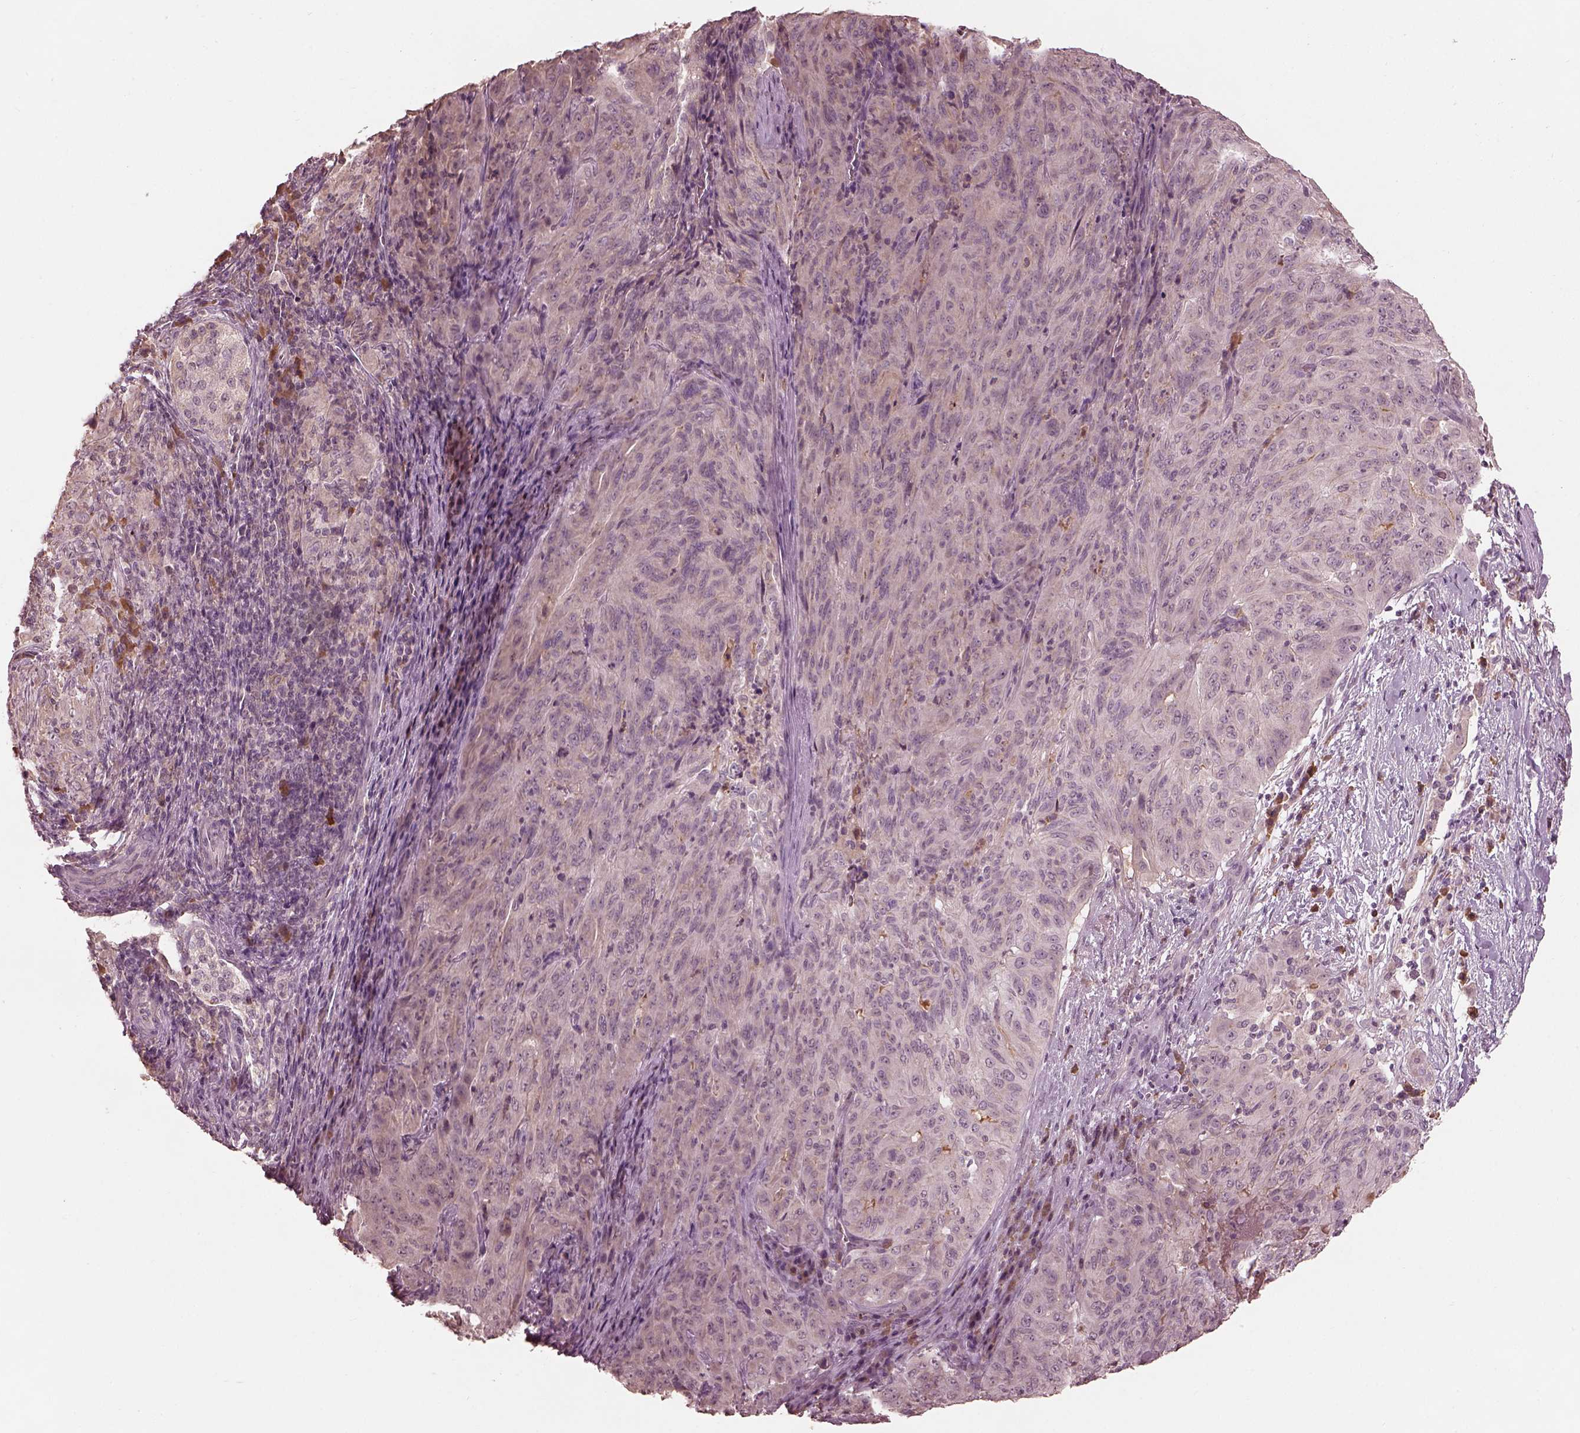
{"staining": {"intensity": "negative", "quantity": "none", "location": "none"}, "tissue": "pancreatic cancer", "cell_type": "Tumor cells", "image_type": "cancer", "snomed": [{"axis": "morphology", "description": "Adenocarcinoma, NOS"}, {"axis": "topography", "description": "Pancreas"}], "caption": "A histopathology image of human adenocarcinoma (pancreatic) is negative for staining in tumor cells.", "gene": "CALR3", "patient": {"sex": "male", "age": 63}}